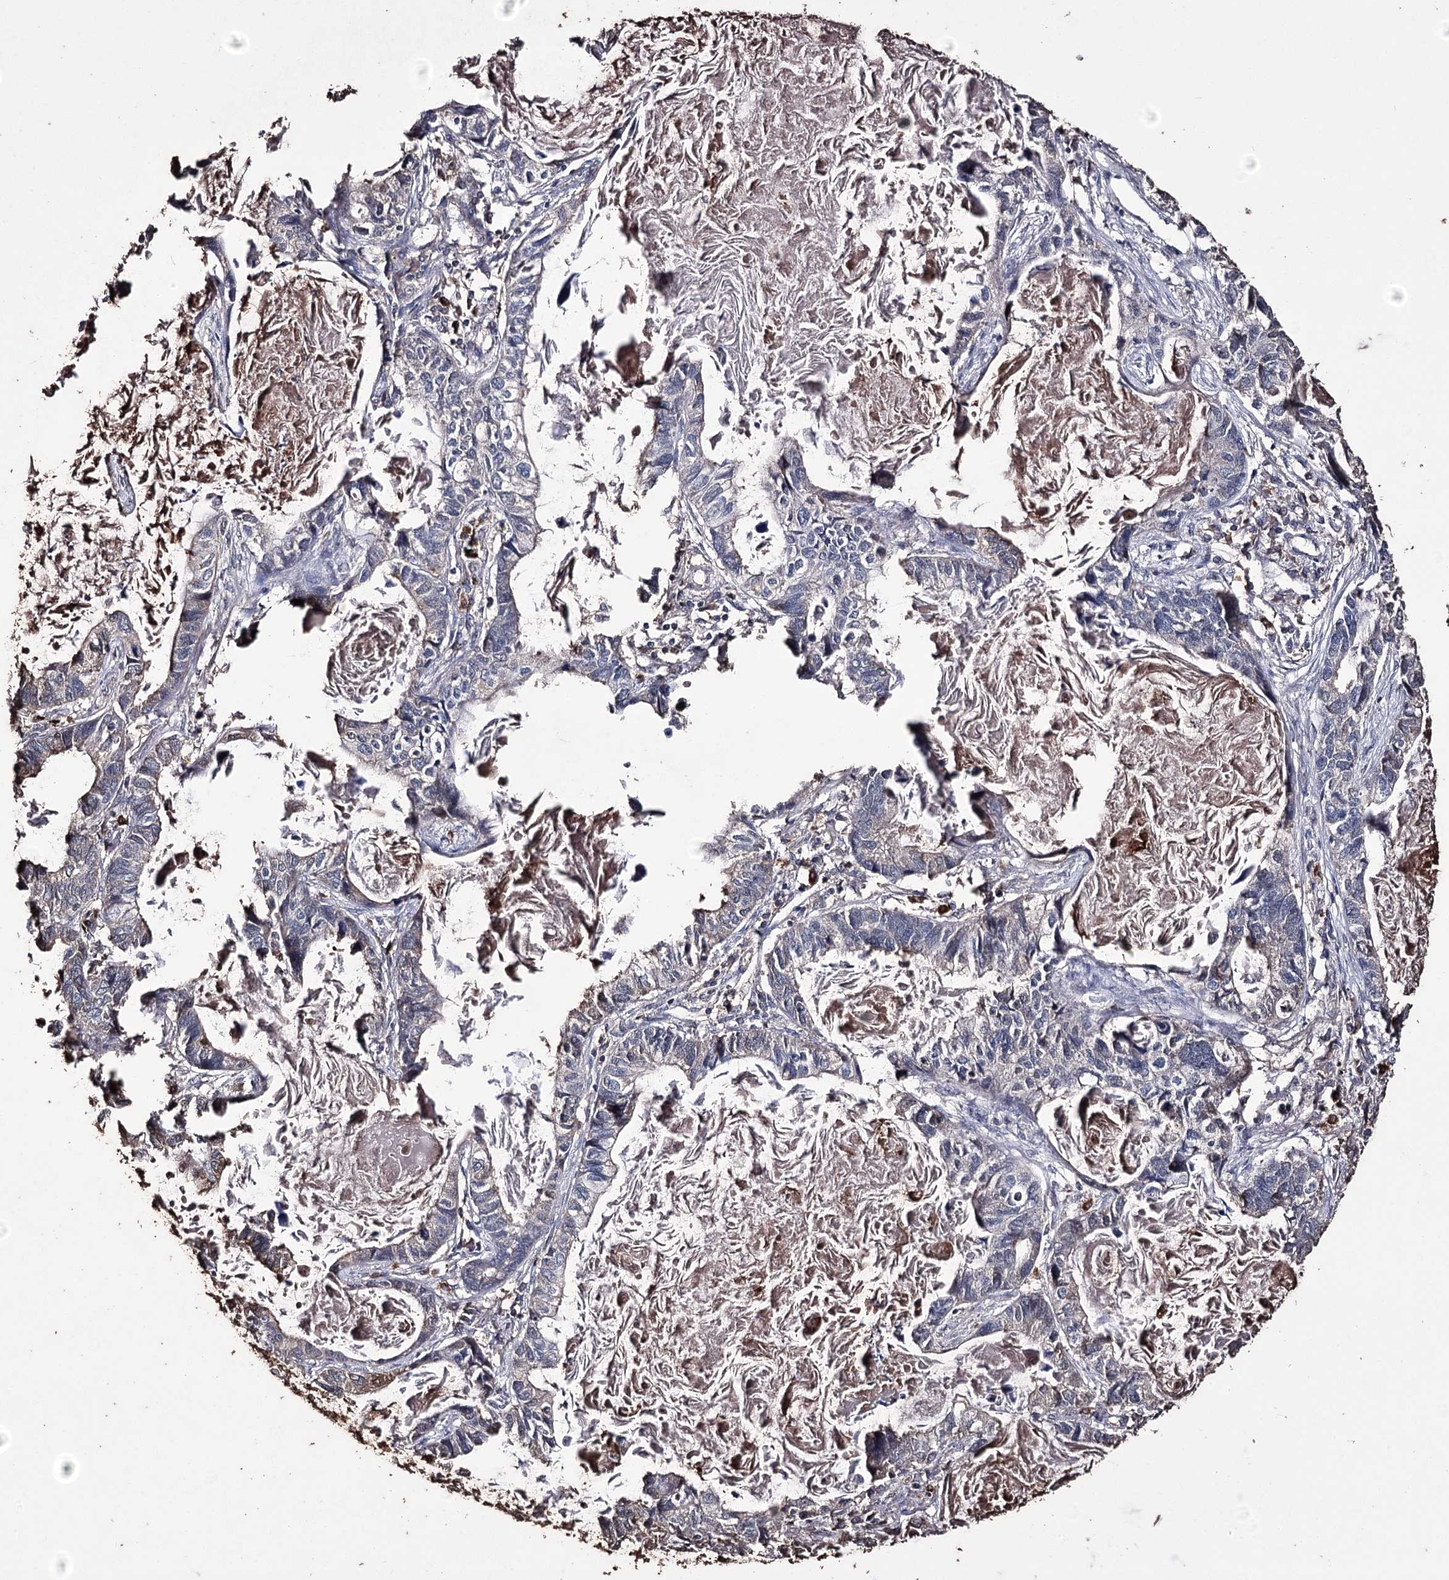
{"staining": {"intensity": "negative", "quantity": "none", "location": "none"}, "tissue": "lung cancer", "cell_type": "Tumor cells", "image_type": "cancer", "snomed": [{"axis": "morphology", "description": "Adenocarcinoma, NOS"}, {"axis": "topography", "description": "Lung"}], "caption": "Immunohistochemistry of human lung adenocarcinoma demonstrates no positivity in tumor cells.", "gene": "ZNF662", "patient": {"sex": "male", "age": 67}}